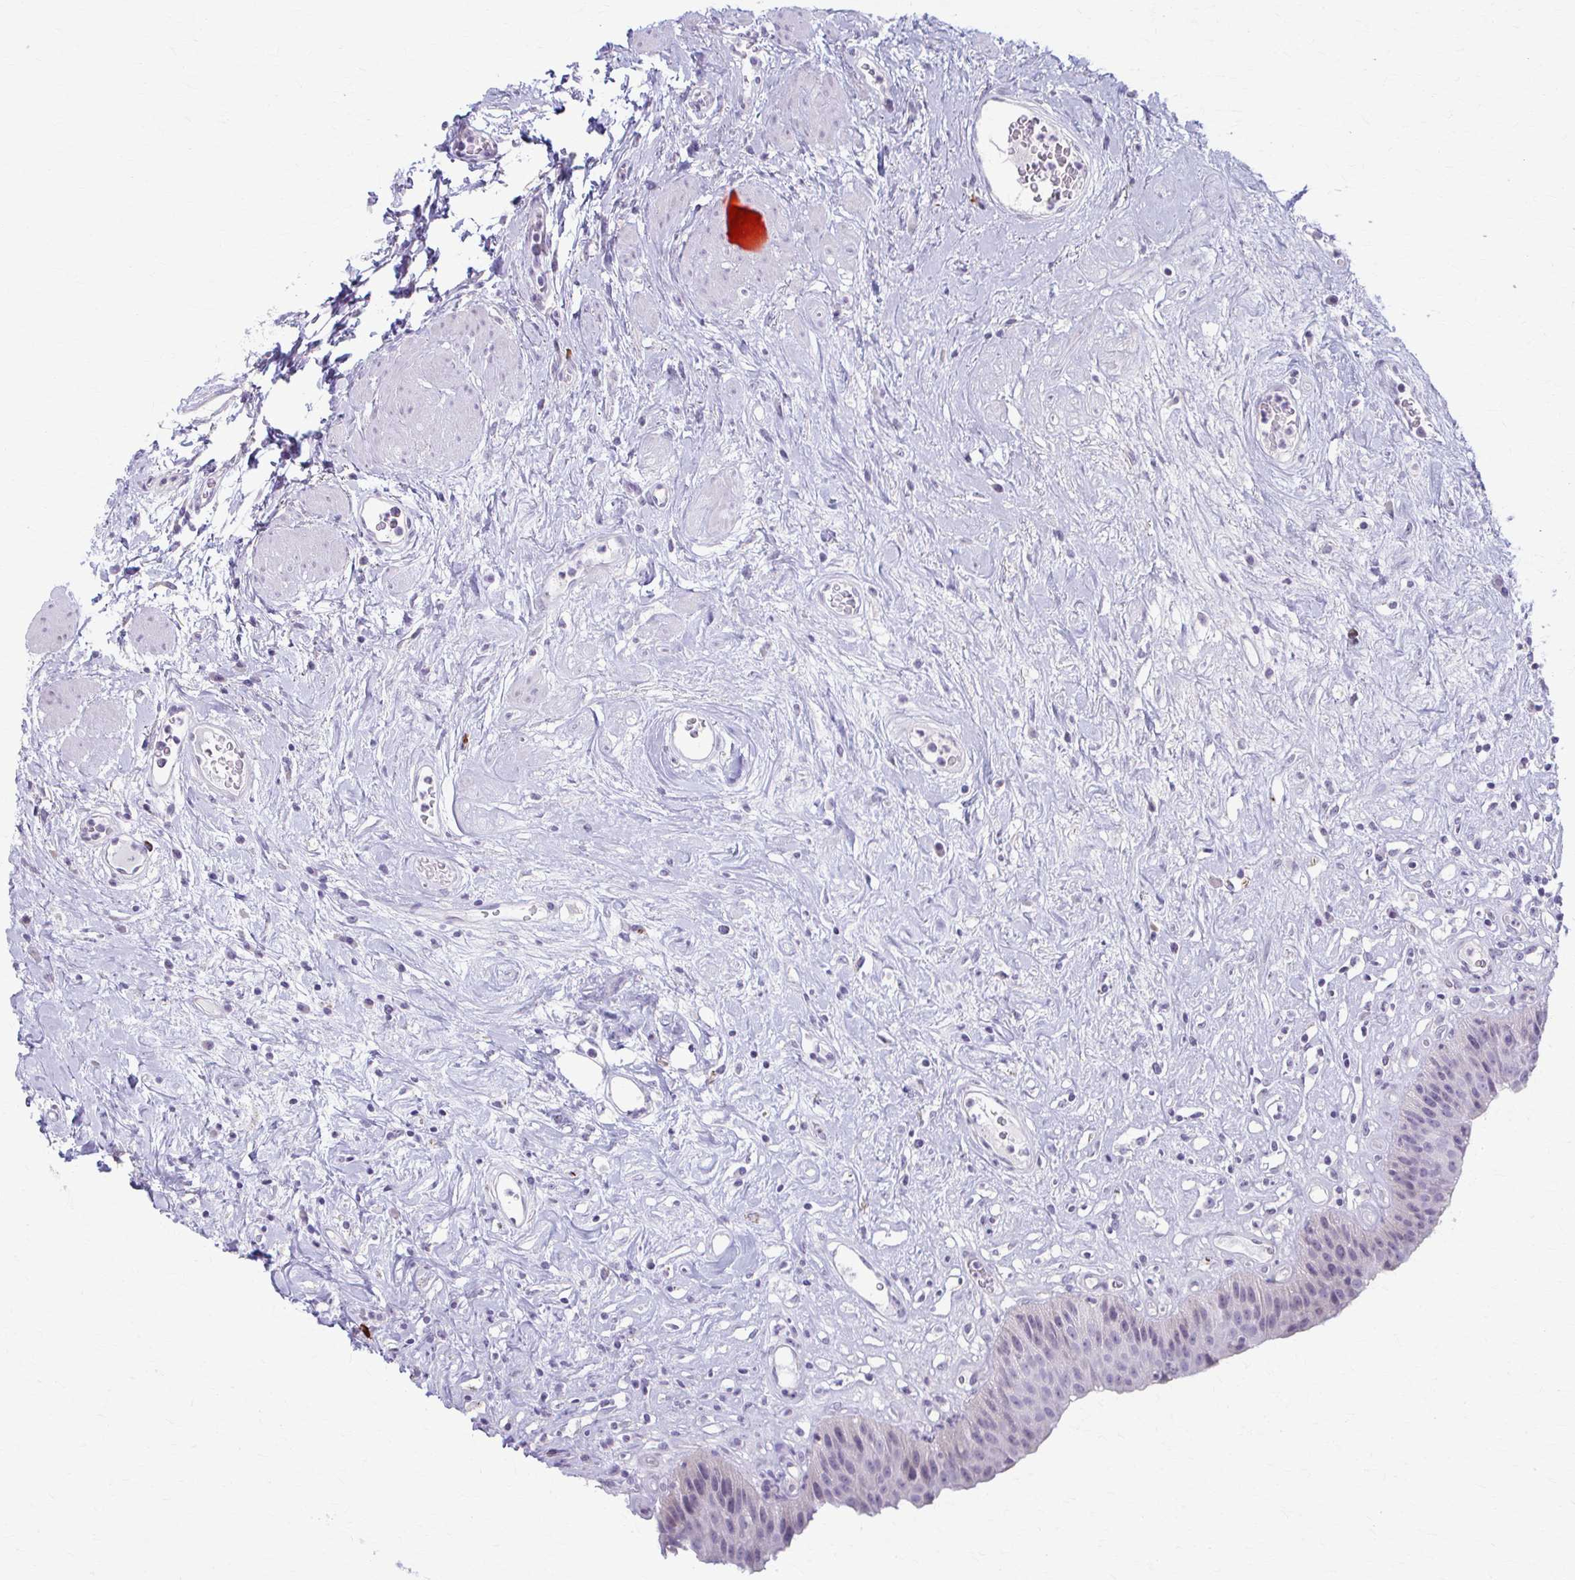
{"staining": {"intensity": "negative", "quantity": "none", "location": "none"}, "tissue": "urinary bladder", "cell_type": "Urothelial cells", "image_type": "normal", "snomed": [{"axis": "morphology", "description": "Normal tissue, NOS"}, {"axis": "topography", "description": "Urinary bladder"}], "caption": "Urinary bladder stained for a protein using immunohistochemistry (IHC) displays no positivity urothelial cells.", "gene": "LDLRAP1", "patient": {"sex": "female", "age": 56}}